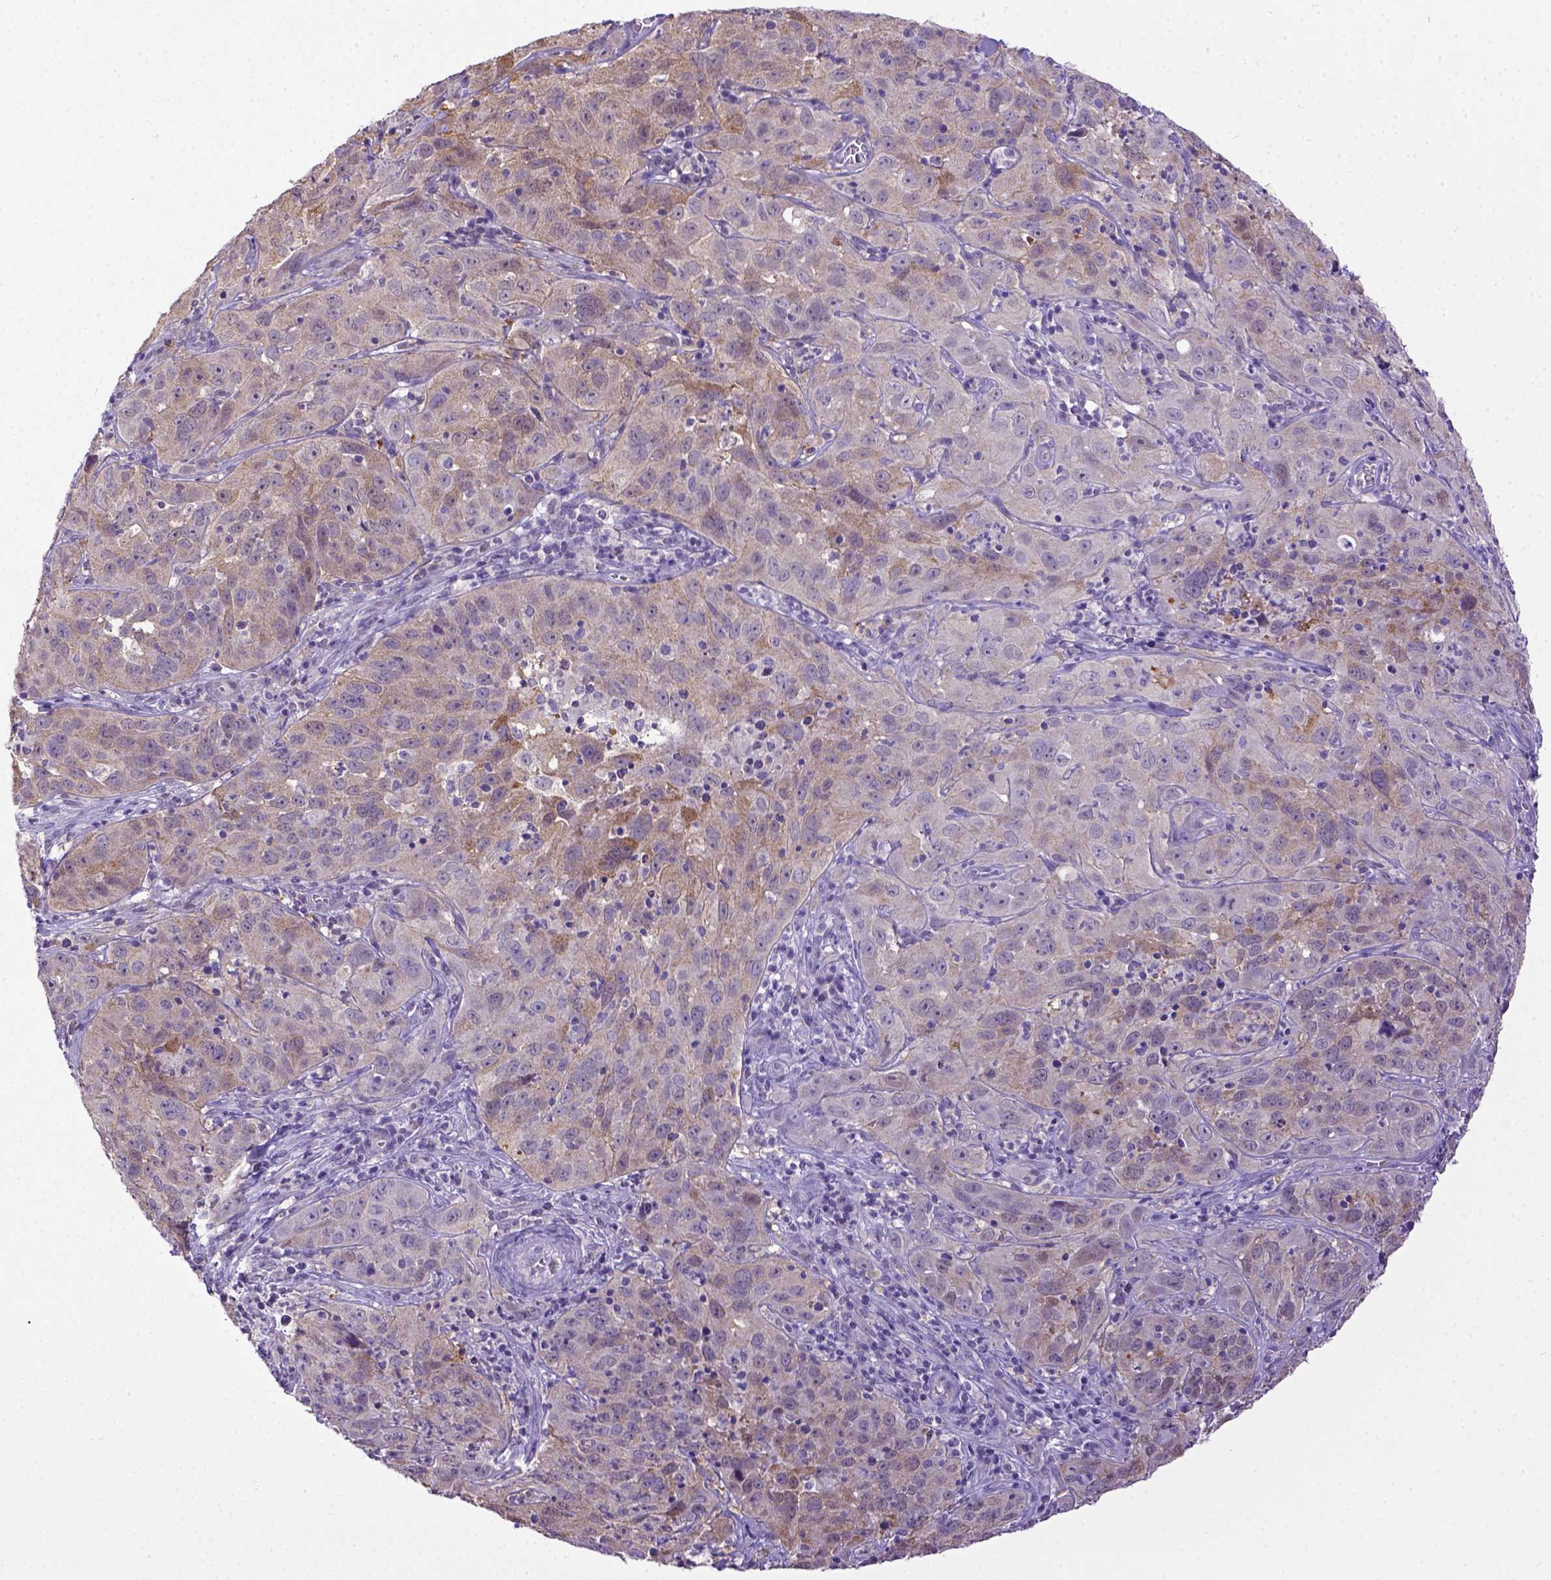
{"staining": {"intensity": "weak", "quantity": "25%-75%", "location": "cytoplasmic/membranous"}, "tissue": "cervical cancer", "cell_type": "Tumor cells", "image_type": "cancer", "snomed": [{"axis": "morphology", "description": "Squamous cell carcinoma, NOS"}, {"axis": "topography", "description": "Cervix"}], "caption": "Immunohistochemical staining of human cervical cancer exhibits weak cytoplasmic/membranous protein positivity in about 25%-75% of tumor cells. The staining was performed using DAB (3,3'-diaminobenzidine) to visualize the protein expression in brown, while the nuclei were stained in blue with hematoxylin (Magnification: 20x).", "gene": "BTN1A1", "patient": {"sex": "female", "age": 32}}